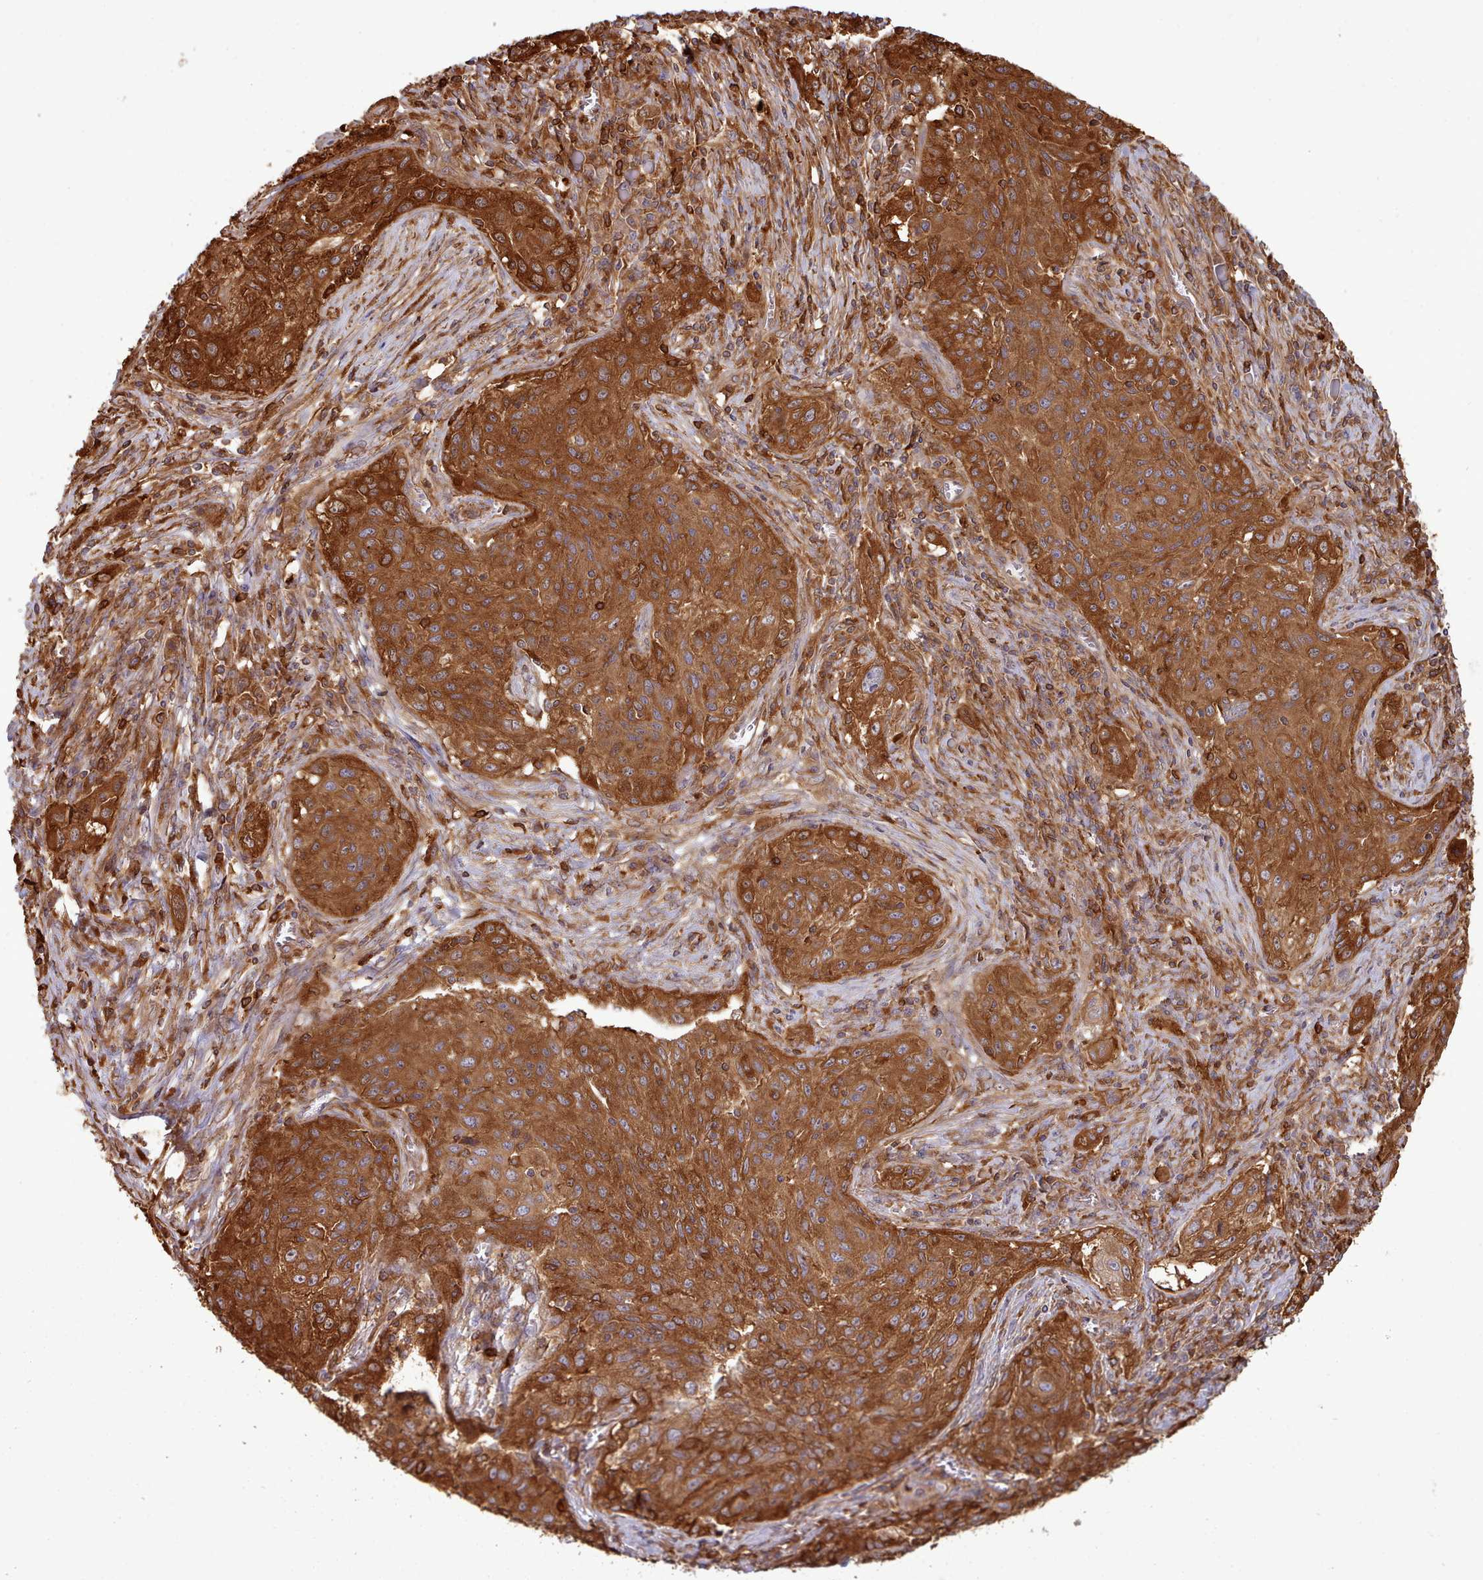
{"staining": {"intensity": "strong", "quantity": ">75%", "location": "cytoplasmic/membranous"}, "tissue": "lung cancer", "cell_type": "Tumor cells", "image_type": "cancer", "snomed": [{"axis": "morphology", "description": "Squamous cell carcinoma, NOS"}, {"axis": "topography", "description": "Lung"}], "caption": "Protein expression analysis of lung cancer (squamous cell carcinoma) displays strong cytoplasmic/membranous positivity in about >75% of tumor cells. Using DAB (3,3'-diaminobenzidine) (brown) and hematoxylin (blue) stains, captured at high magnification using brightfield microscopy.", "gene": "SLC4A9", "patient": {"sex": "female", "age": 69}}